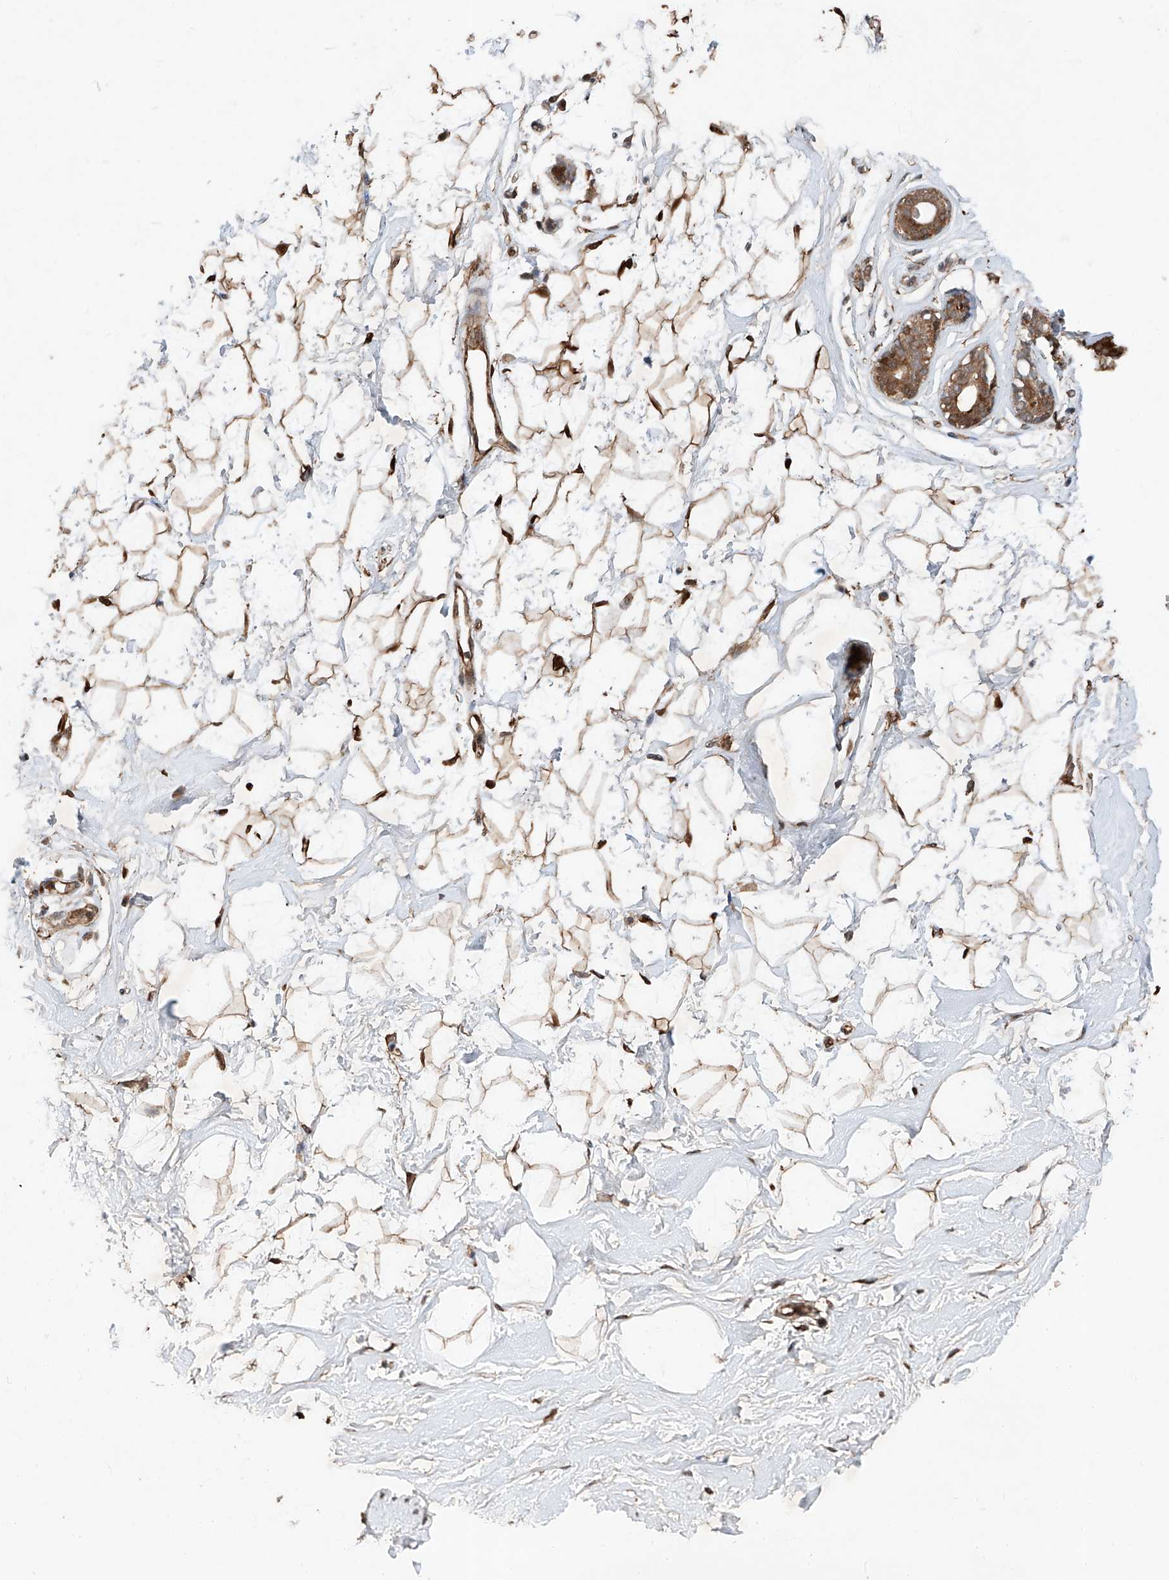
{"staining": {"intensity": "strong", "quantity": ">75%", "location": "nuclear"}, "tissue": "breast", "cell_type": "Adipocytes", "image_type": "normal", "snomed": [{"axis": "morphology", "description": "Normal tissue, NOS"}, {"axis": "morphology", "description": "Adenoma, NOS"}, {"axis": "topography", "description": "Breast"}], "caption": "A micrograph of breast stained for a protein reveals strong nuclear brown staining in adipocytes.", "gene": "ZFP28", "patient": {"sex": "female", "age": 23}}